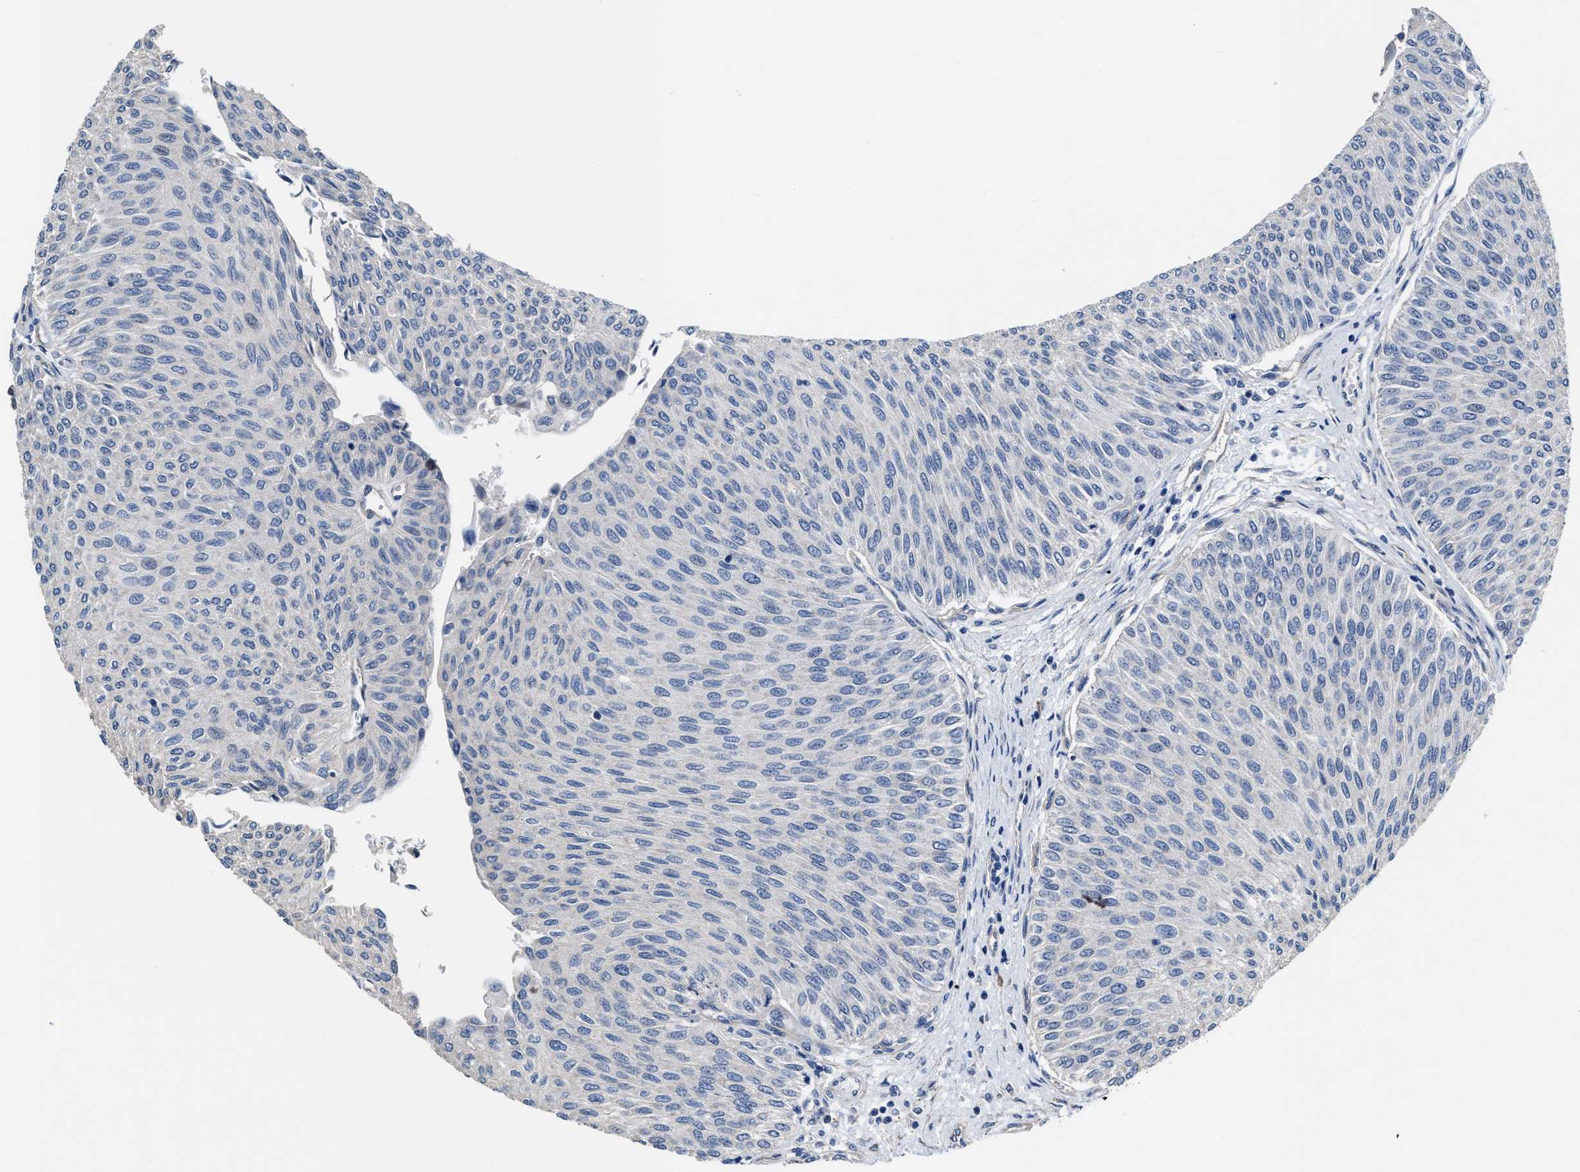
{"staining": {"intensity": "negative", "quantity": "none", "location": "none"}, "tissue": "urothelial cancer", "cell_type": "Tumor cells", "image_type": "cancer", "snomed": [{"axis": "morphology", "description": "Urothelial carcinoma, Low grade"}, {"axis": "topography", "description": "Urinary bladder"}], "caption": "This is an IHC micrograph of human low-grade urothelial carcinoma. There is no expression in tumor cells.", "gene": "C22orf42", "patient": {"sex": "male", "age": 78}}